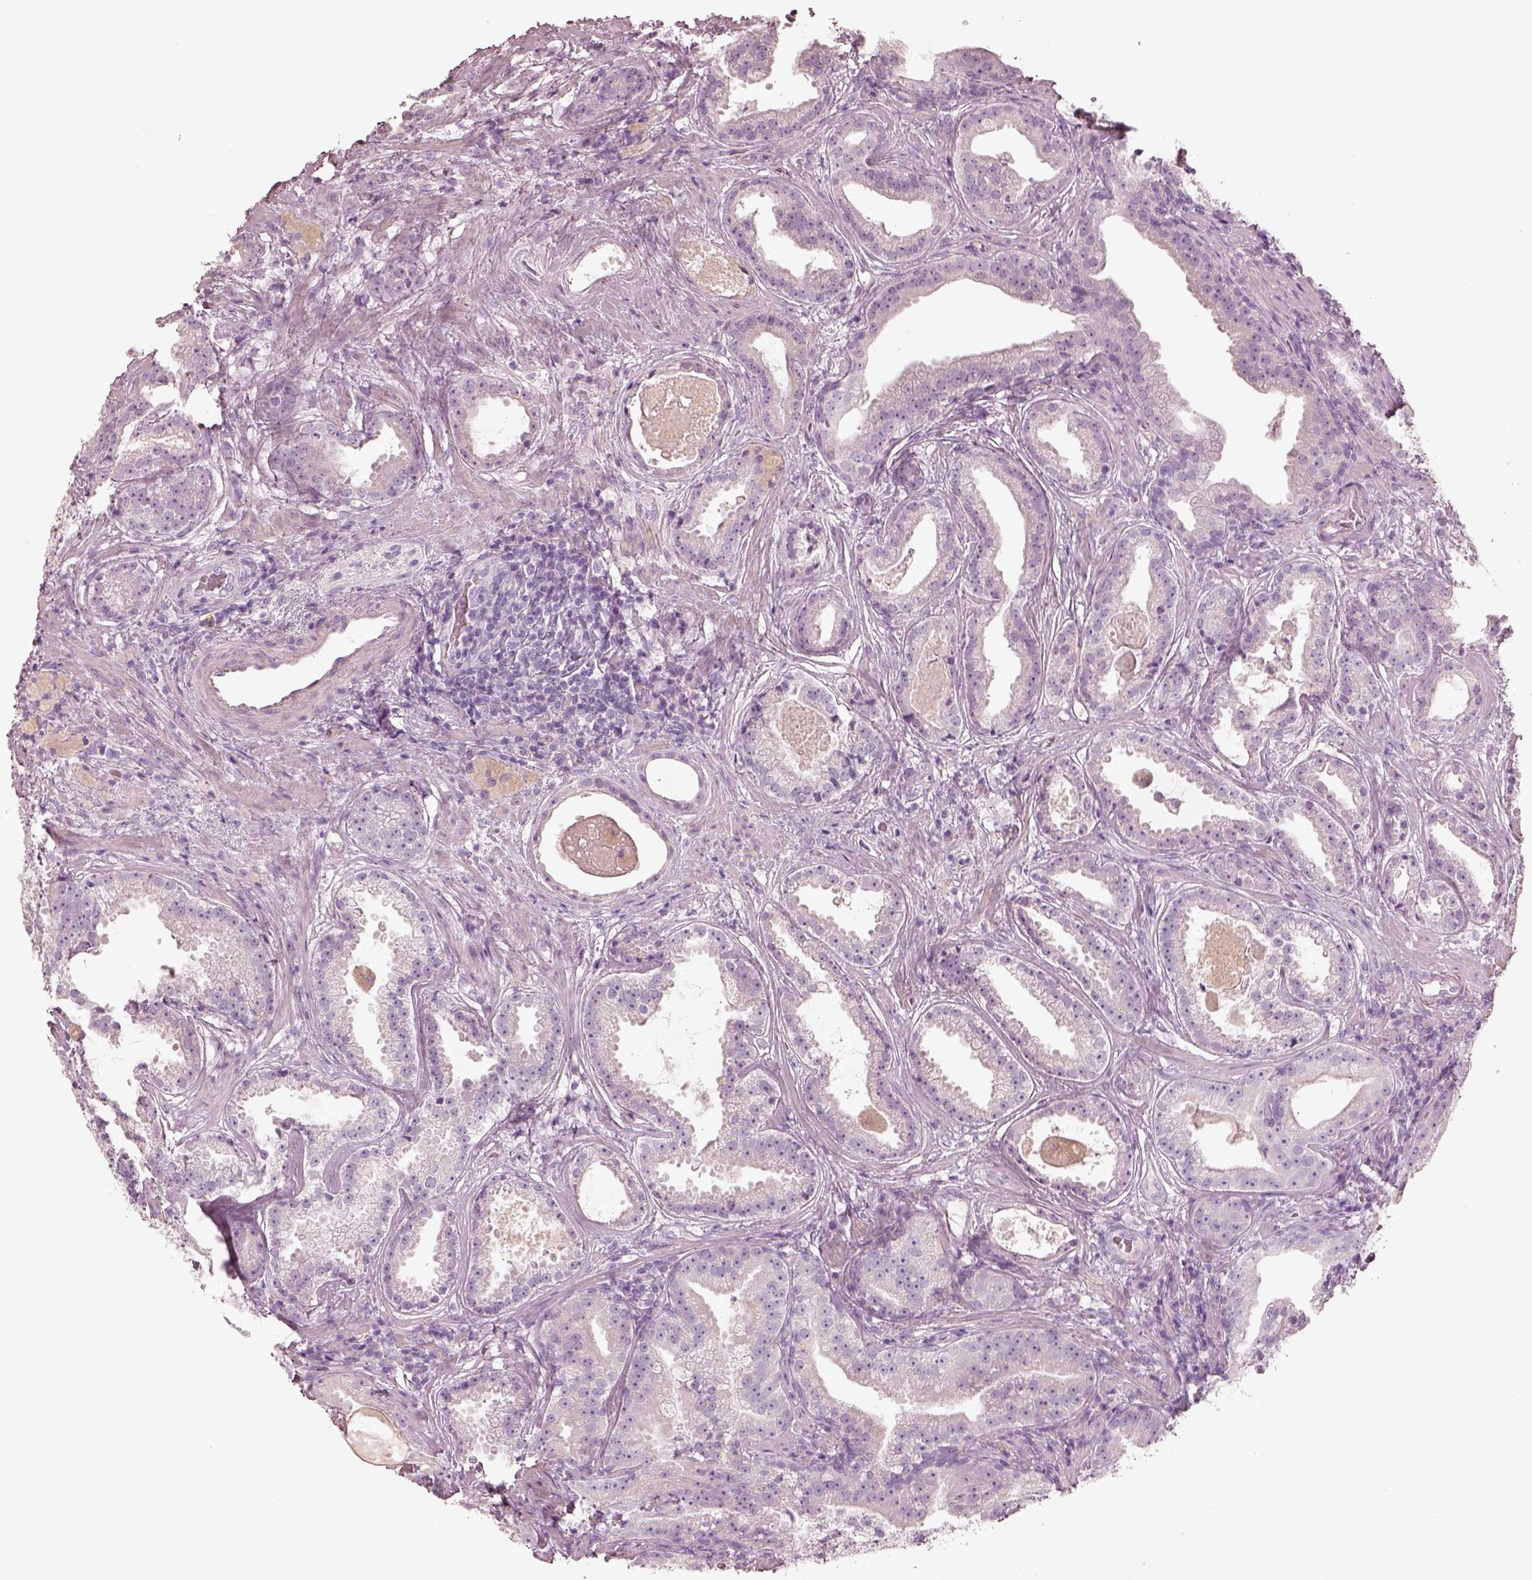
{"staining": {"intensity": "negative", "quantity": "none", "location": "none"}, "tissue": "prostate cancer", "cell_type": "Tumor cells", "image_type": "cancer", "snomed": [{"axis": "morphology", "description": "Adenocarcinoma, NOS"}, {"axis": "morphology", "description": "Adenocarcinoma, High grade"}, {"axis": "topography", "description": "Prostate"}], "caption": "There is no significant staining in tumor cells of prostate adenocarcinoma.", "gene": "RSPH9", "patient": {"sex": "male", "age": 64}}